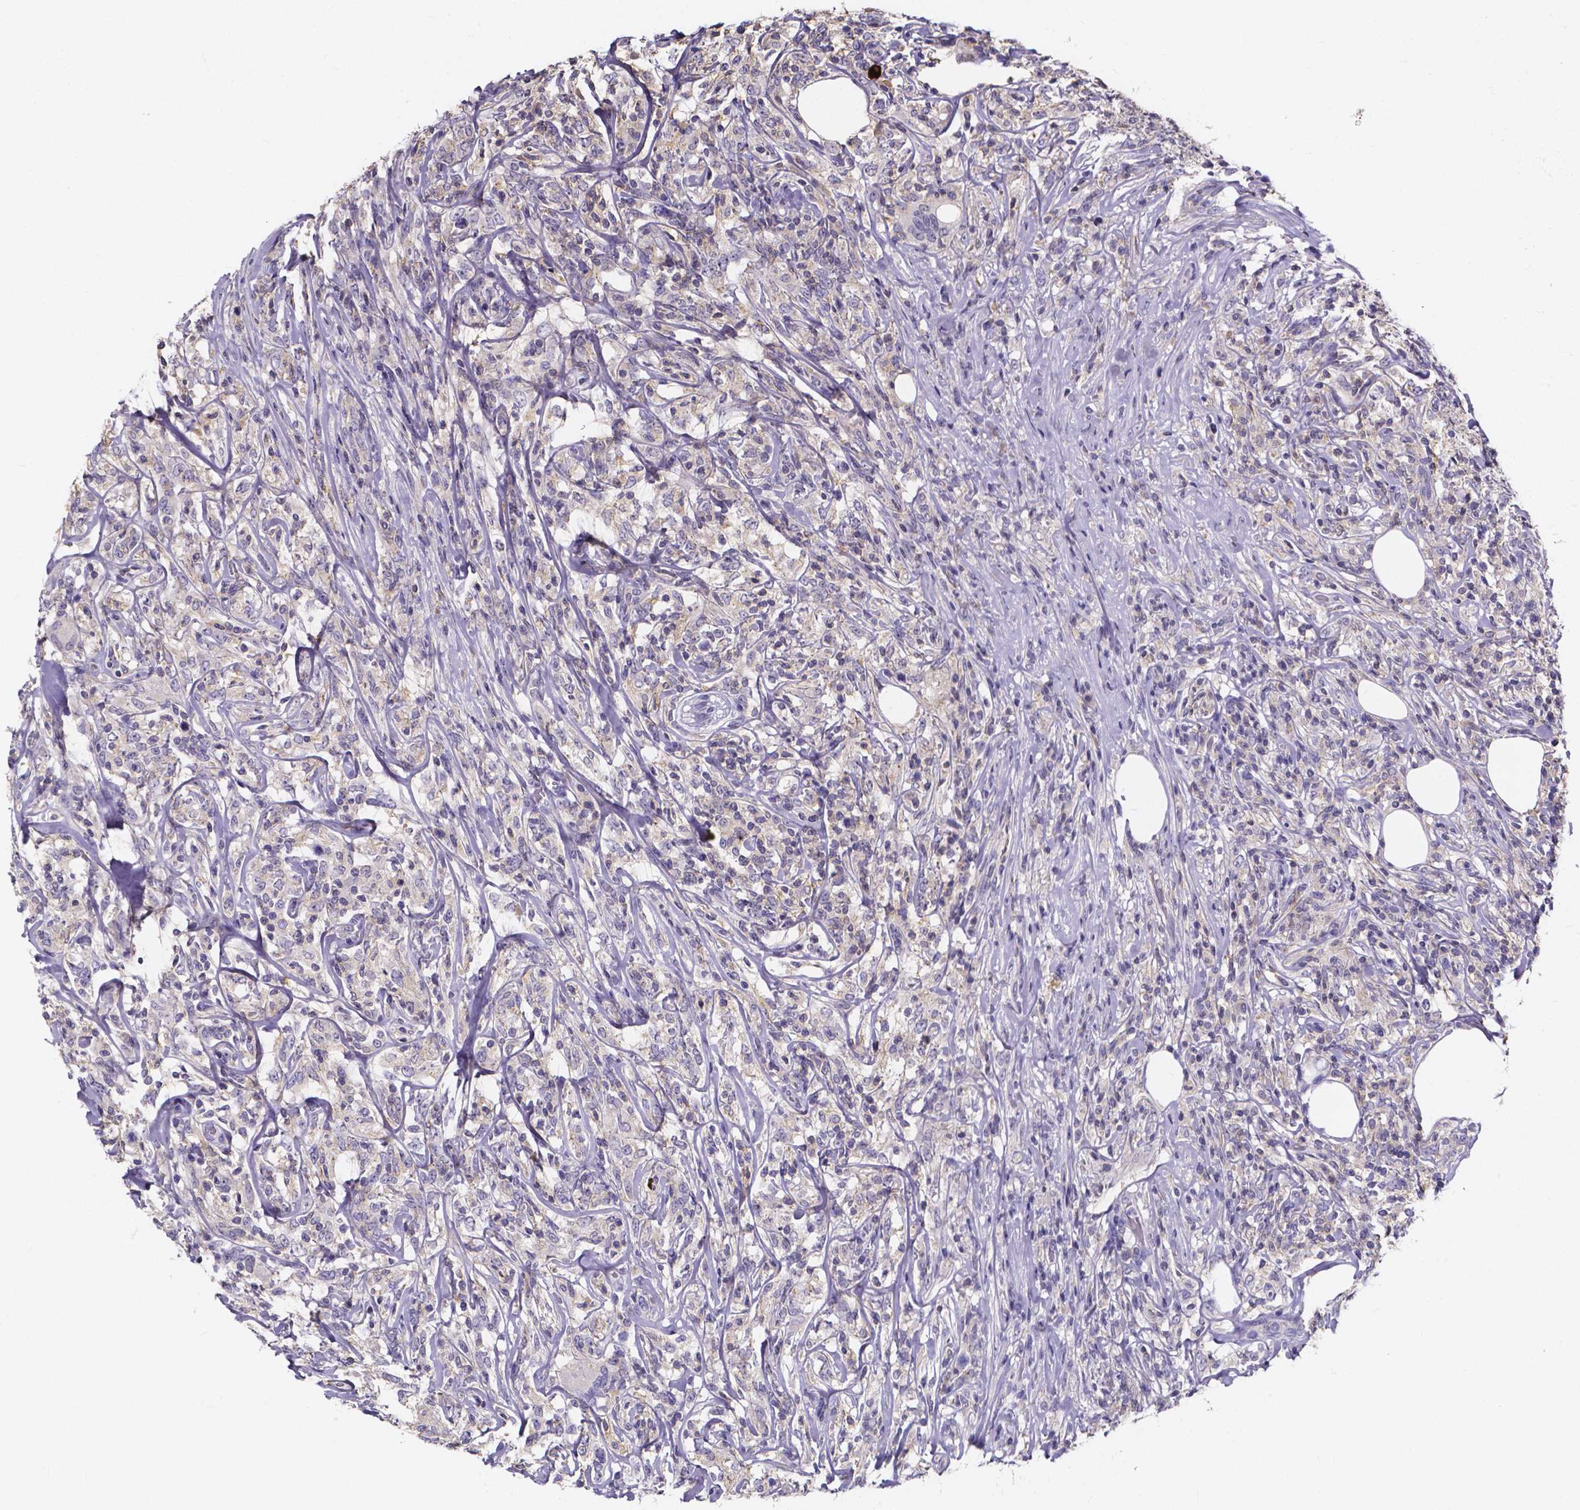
{"staining": {"intensity": "negative", "quantity": "none", "location": "none"}, "tissue": "lymphoma", "cell_type": "Tumor cells", "image_type": "cancer", "snomed": [{"axis": "morphology", "description": "Malignant lymphoma, non-Hodgkin's type, High grade"}, {"axis": "topography", "description": "Lymph node"}], "caption": "Lymphoma was stained to show a protein in brown. There is no significant staining in tumor cells. (Stains: DAB (3,3'-diaminobenzidine) immunohistochemistry (IHC) with hematoxylin counter stain, Microscopy: brightfield microscopy at high magnification).", "gene": "SPOCD1", "patient": {"sex": "female", "age": 84}}